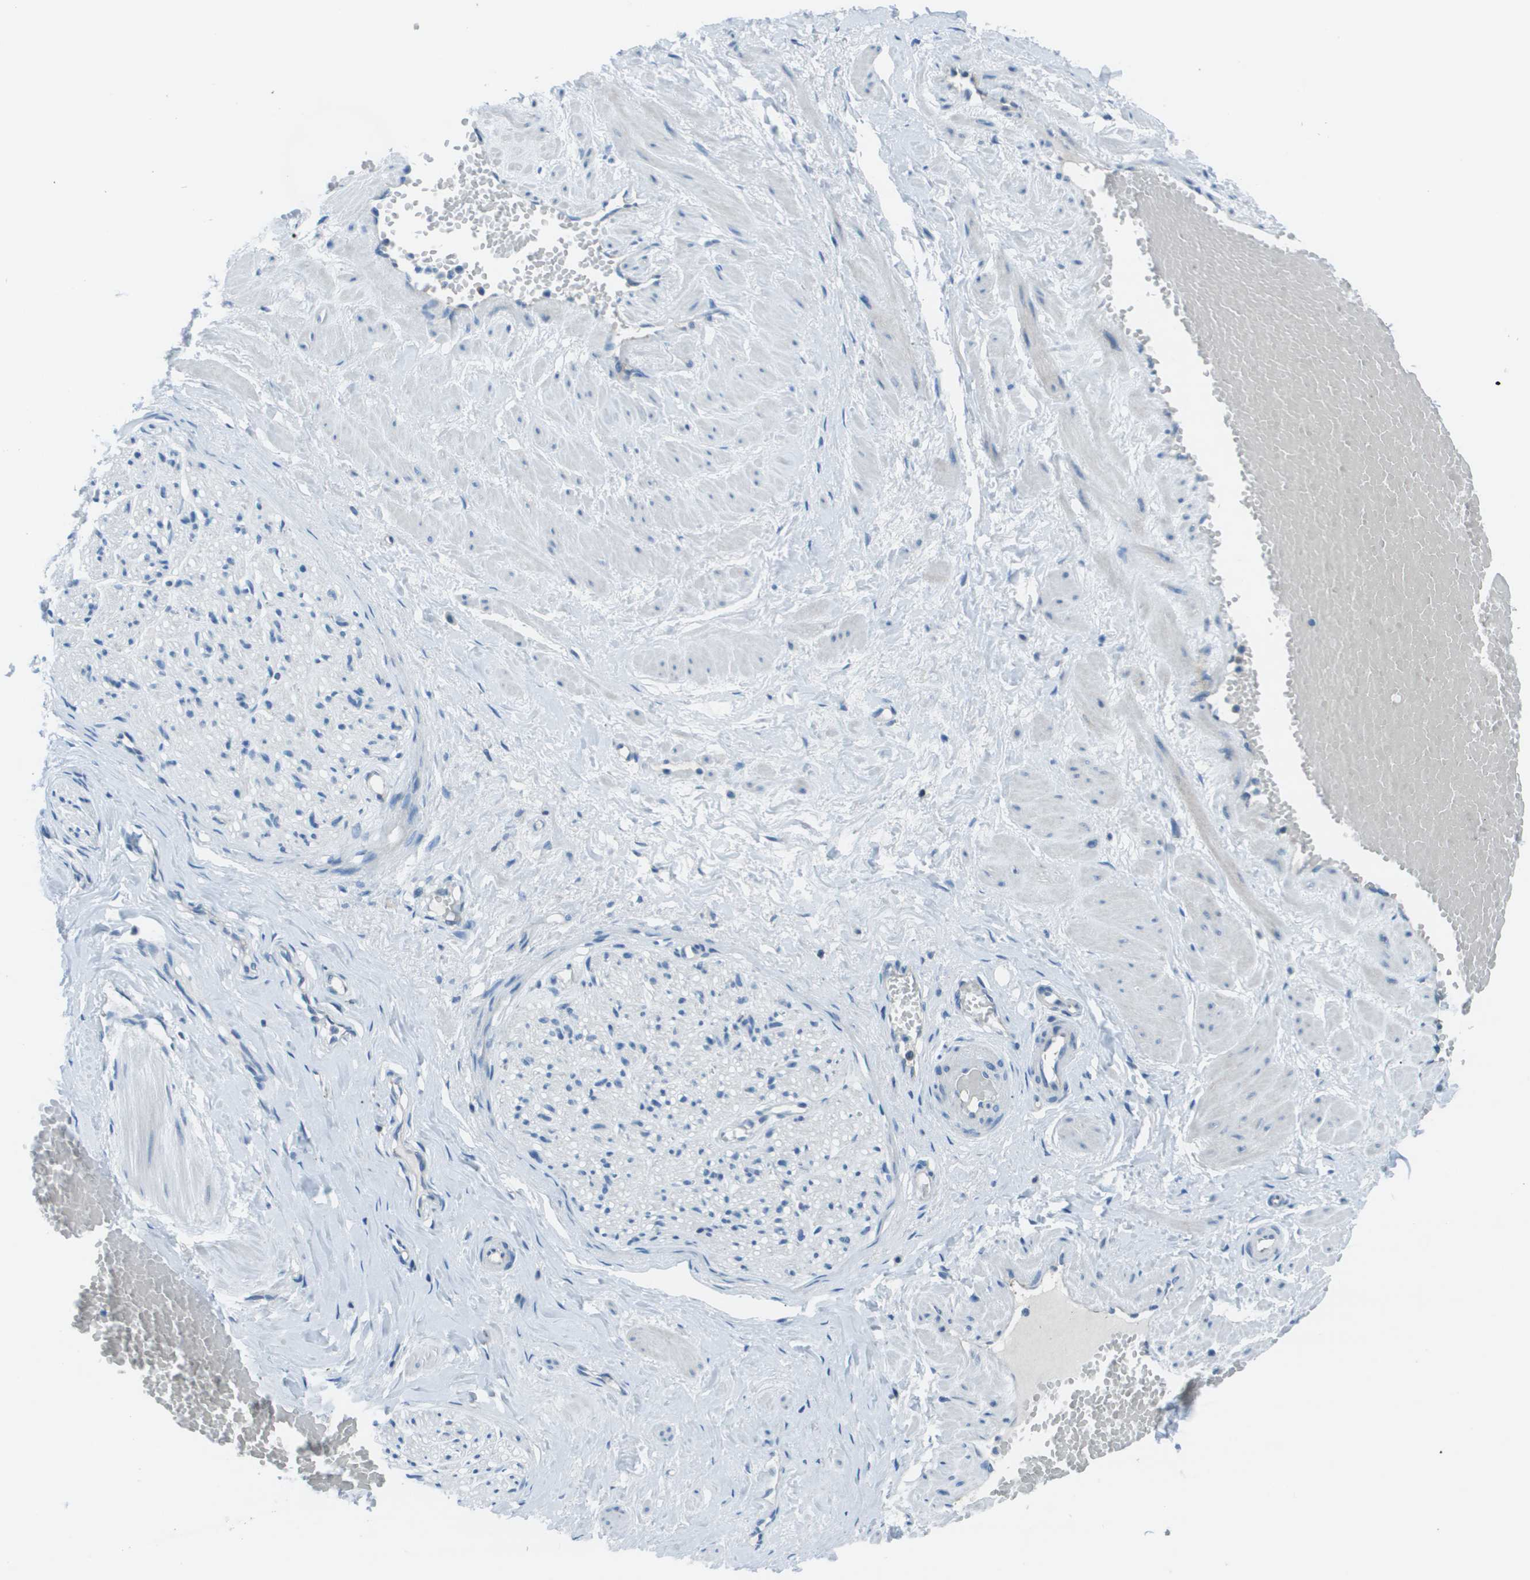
{"staining": {"intensity": "negative", "quantity": "none", "location": "none"}, "tissue": "adipose tissue", "cell_type": "Adipocytes", "image_type": "normal", "snomed": [{"axis": "morphology", "description": "Normal tissue, NOS"}, {"axis": "topography", "description": "Soft tissue"}, {"axis": "topography", "description": "Vascular tissue"}], "caption": "This is an immunohistochemistry (IHC) micrograph of unremarkable human adipose tissue. There is no positivity in adipocytes.", "gene": "STIP1", "patient": {"sex": "female", "age": 35}}